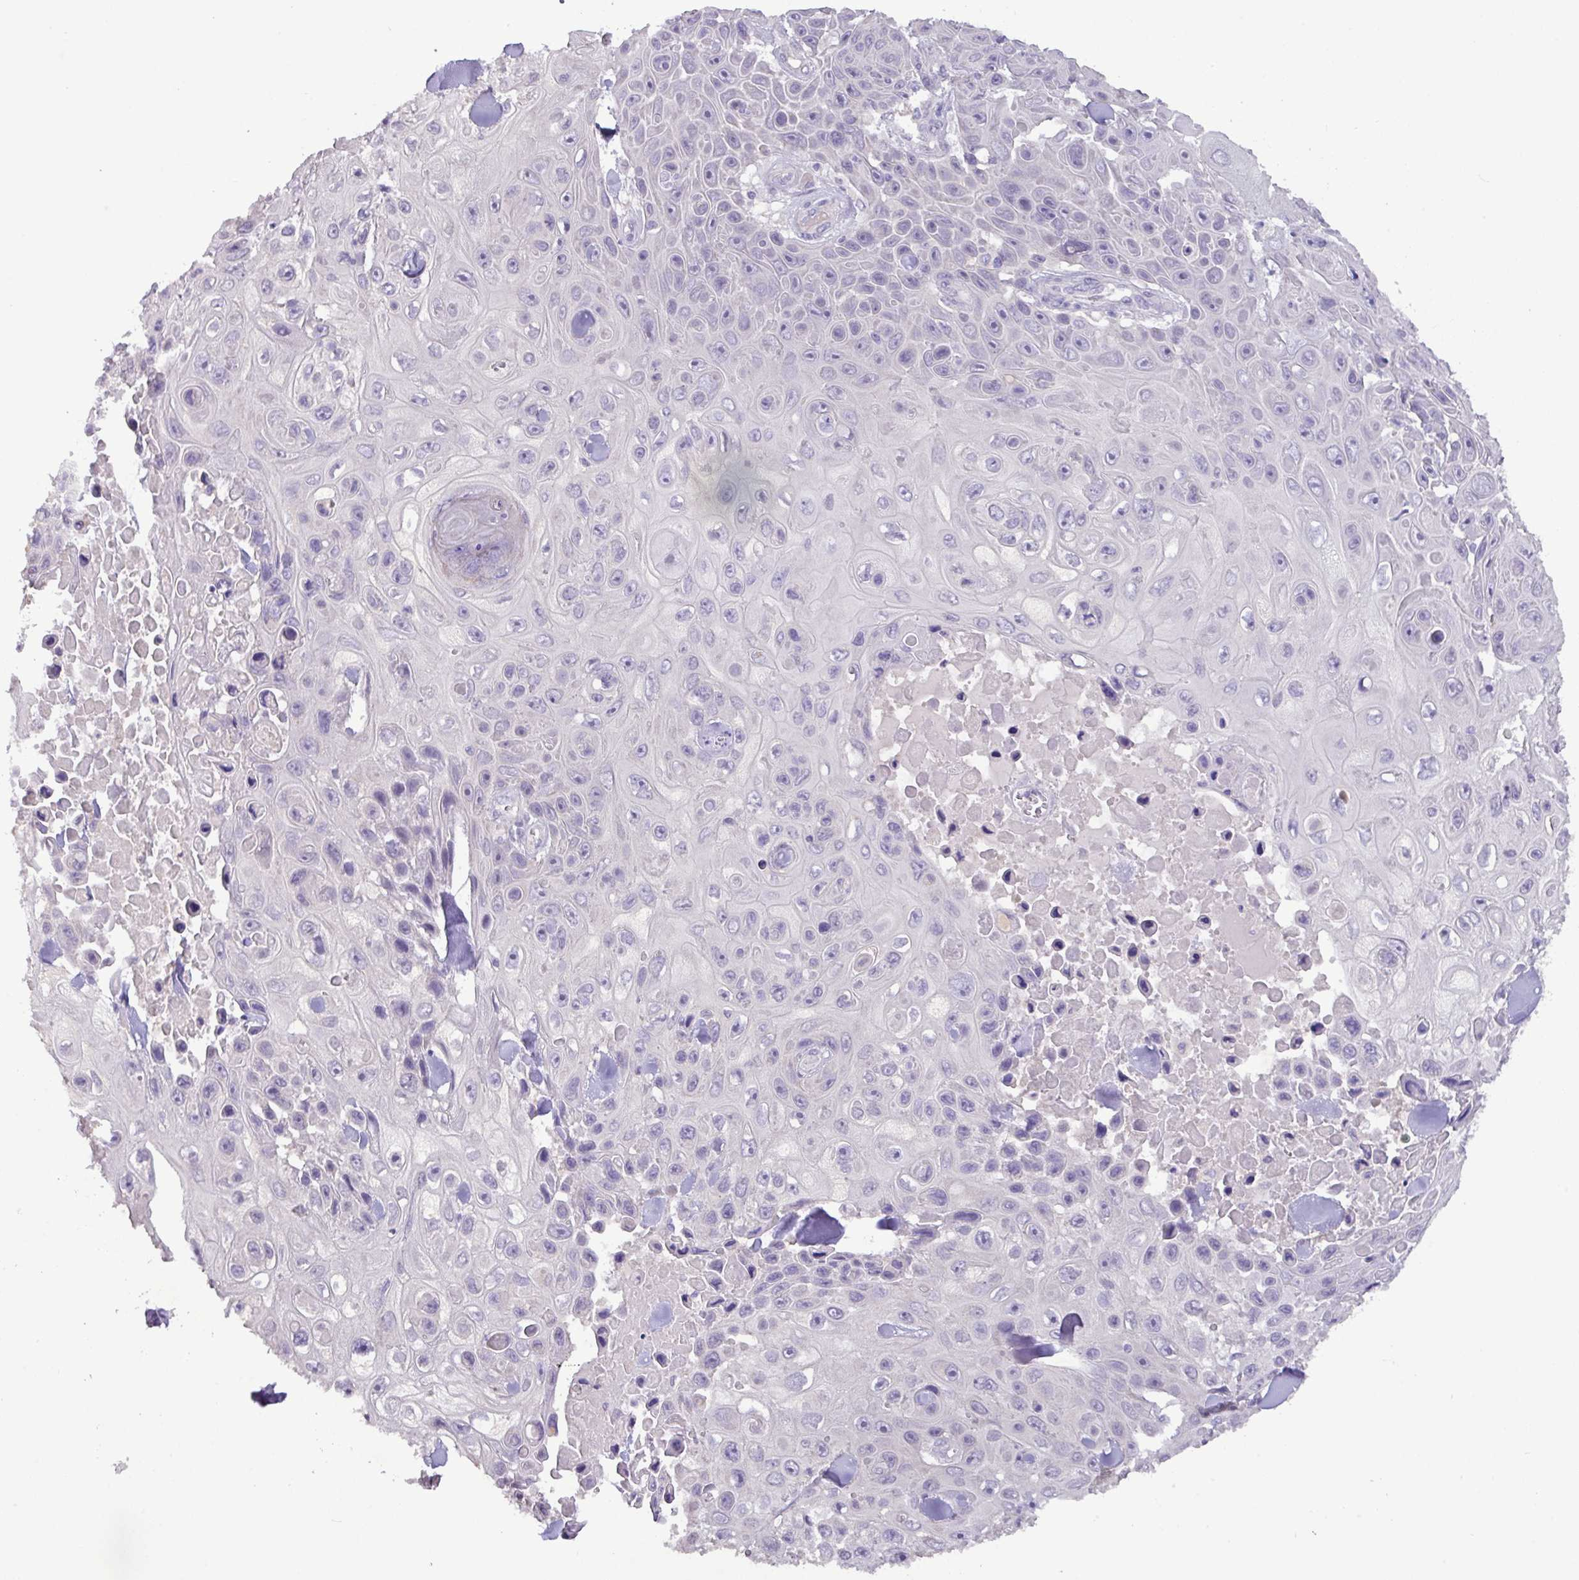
{"staining": {"intensity": "negative", "quantity": "none", "location": "none"}, "tissue": "skin cancer", "cell_type": "Tumor cells", "image_type": "cancer", "snomed": [{"axis": "morphology", "description": "Squamous cell carcinoma, NOS"}, {"axis": "topography", "description": "Skin"}], "caption": "The image shows no staining of tumor cells in skin cancer.", "gene": "PAX8", "patient": {"sex": "male", "age": 82}}